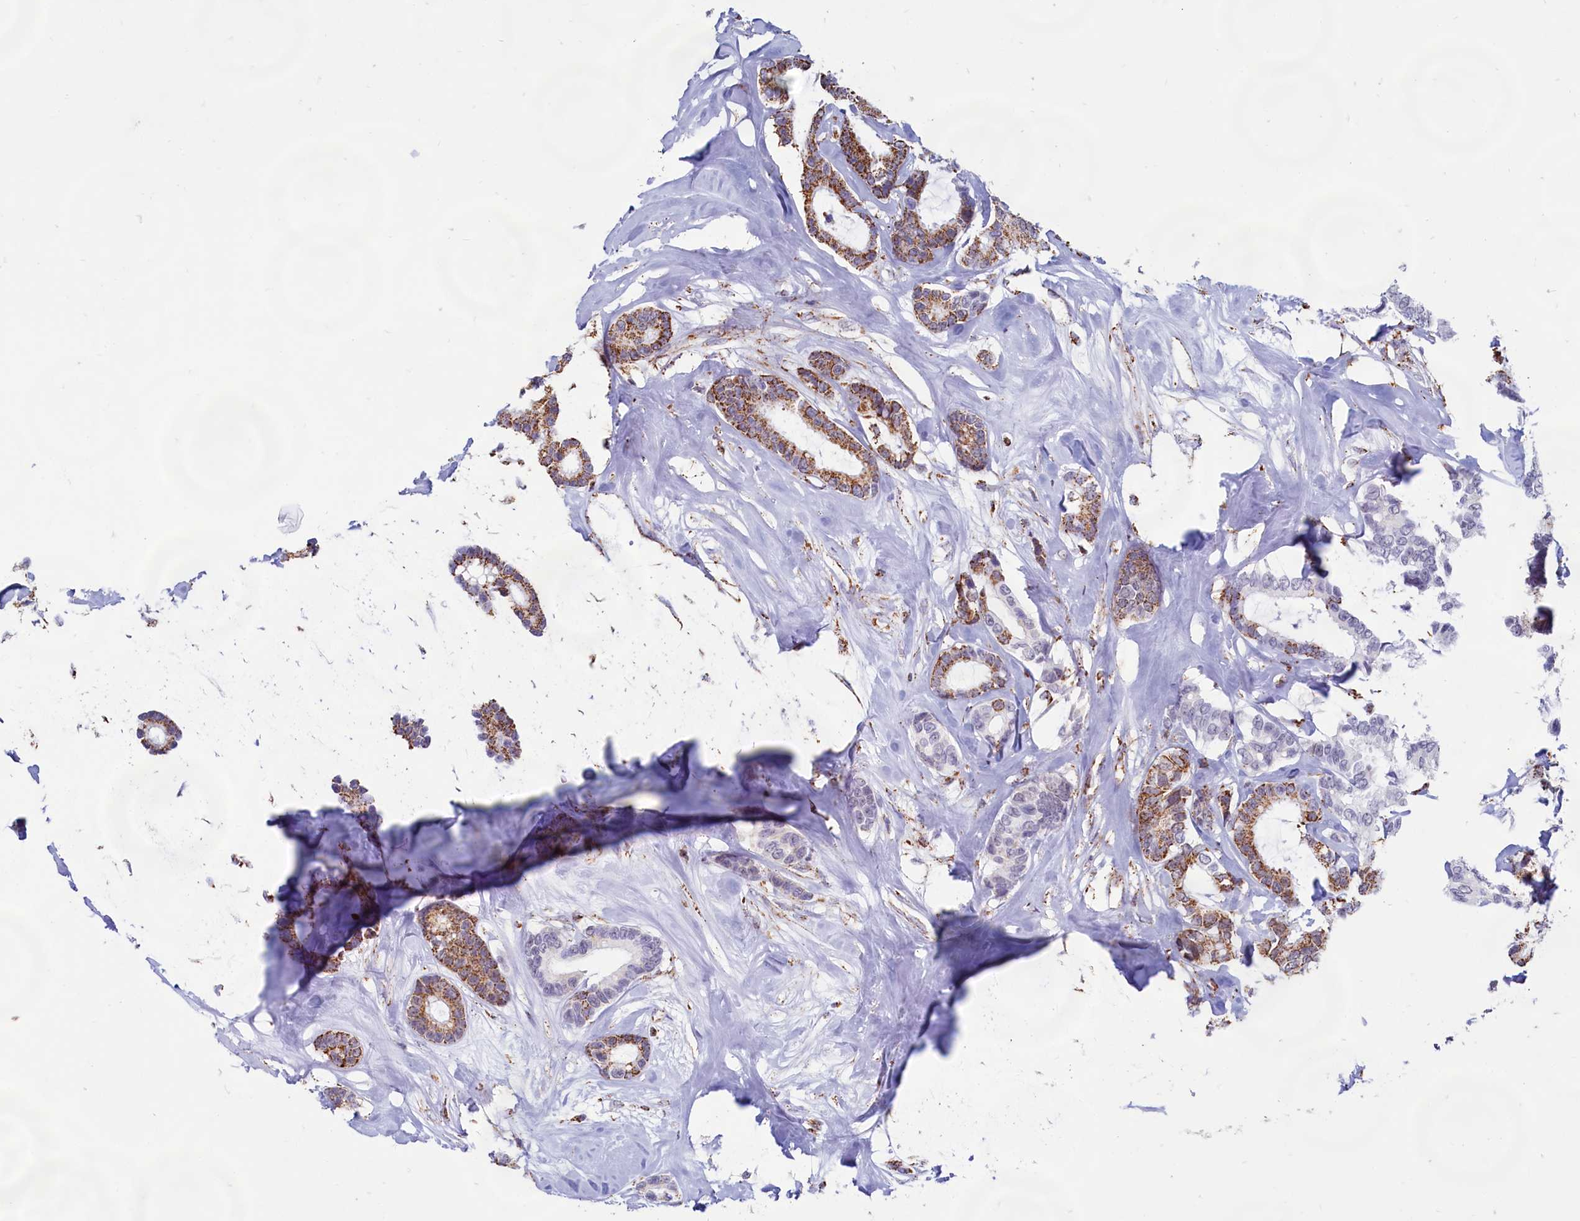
{"staining": {"intensity": "strong", "quantity": ">75%", "location": "cytoplasmic/membranous"}, "tissue": "breast cancer", "cell_type": "Tumor cells", "image_type": "cancer", "snomed": [{"axis": "morphology", "description": "Duct carcinoma"}, {"axis": "topography", "description": "Breast"}], "caption": "Breast infiltrating ductal carcinoma stained for a protein (brown) reveals strong cytoplasmic/membranous positive staining in about >75% of tumor cells.", "gene": "C1D", "patient": {"sex": "female", "age": 87}}